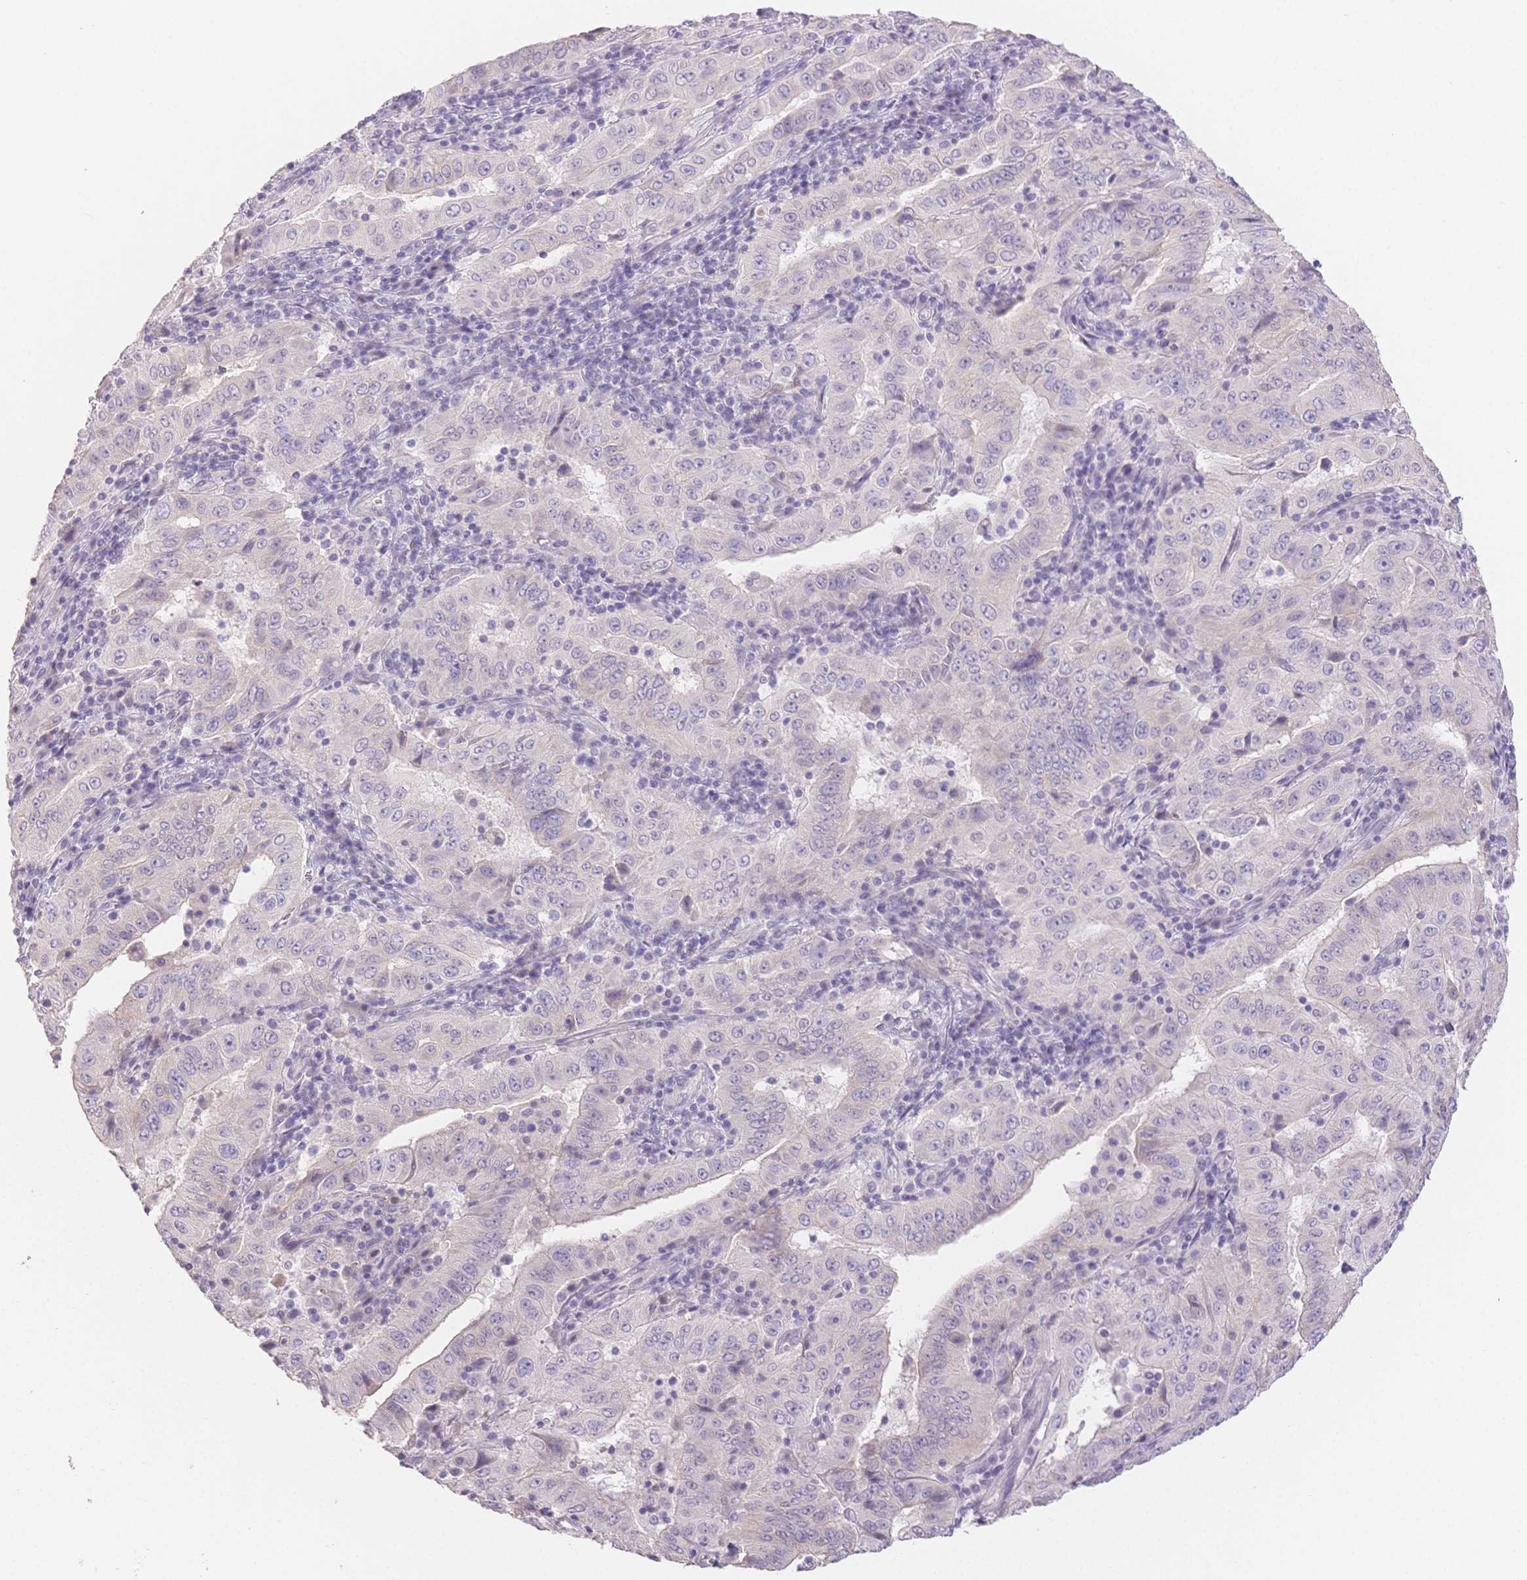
{"staining": {"intensity": "negative", "quantity": "none", "location": "none"}, "tissue": "pancreatic cancer", "cell_type": "Tumor cells", "image_type": "cancer", "snomed": [{"axis": "morphology", "description": "Adenocarcinoma, NOS"}, {"axis": "topography", "description": "Pancreas"}], "caption": "Immunohistochemistry histopathology image of neoplastic tissue: human pancreatic adenocarcinoma stained with DAB demonstrates no significant protein staining in tumor cells.", "gene": "SUV39H2", "patient": {"sex": "male", "age": 63}}